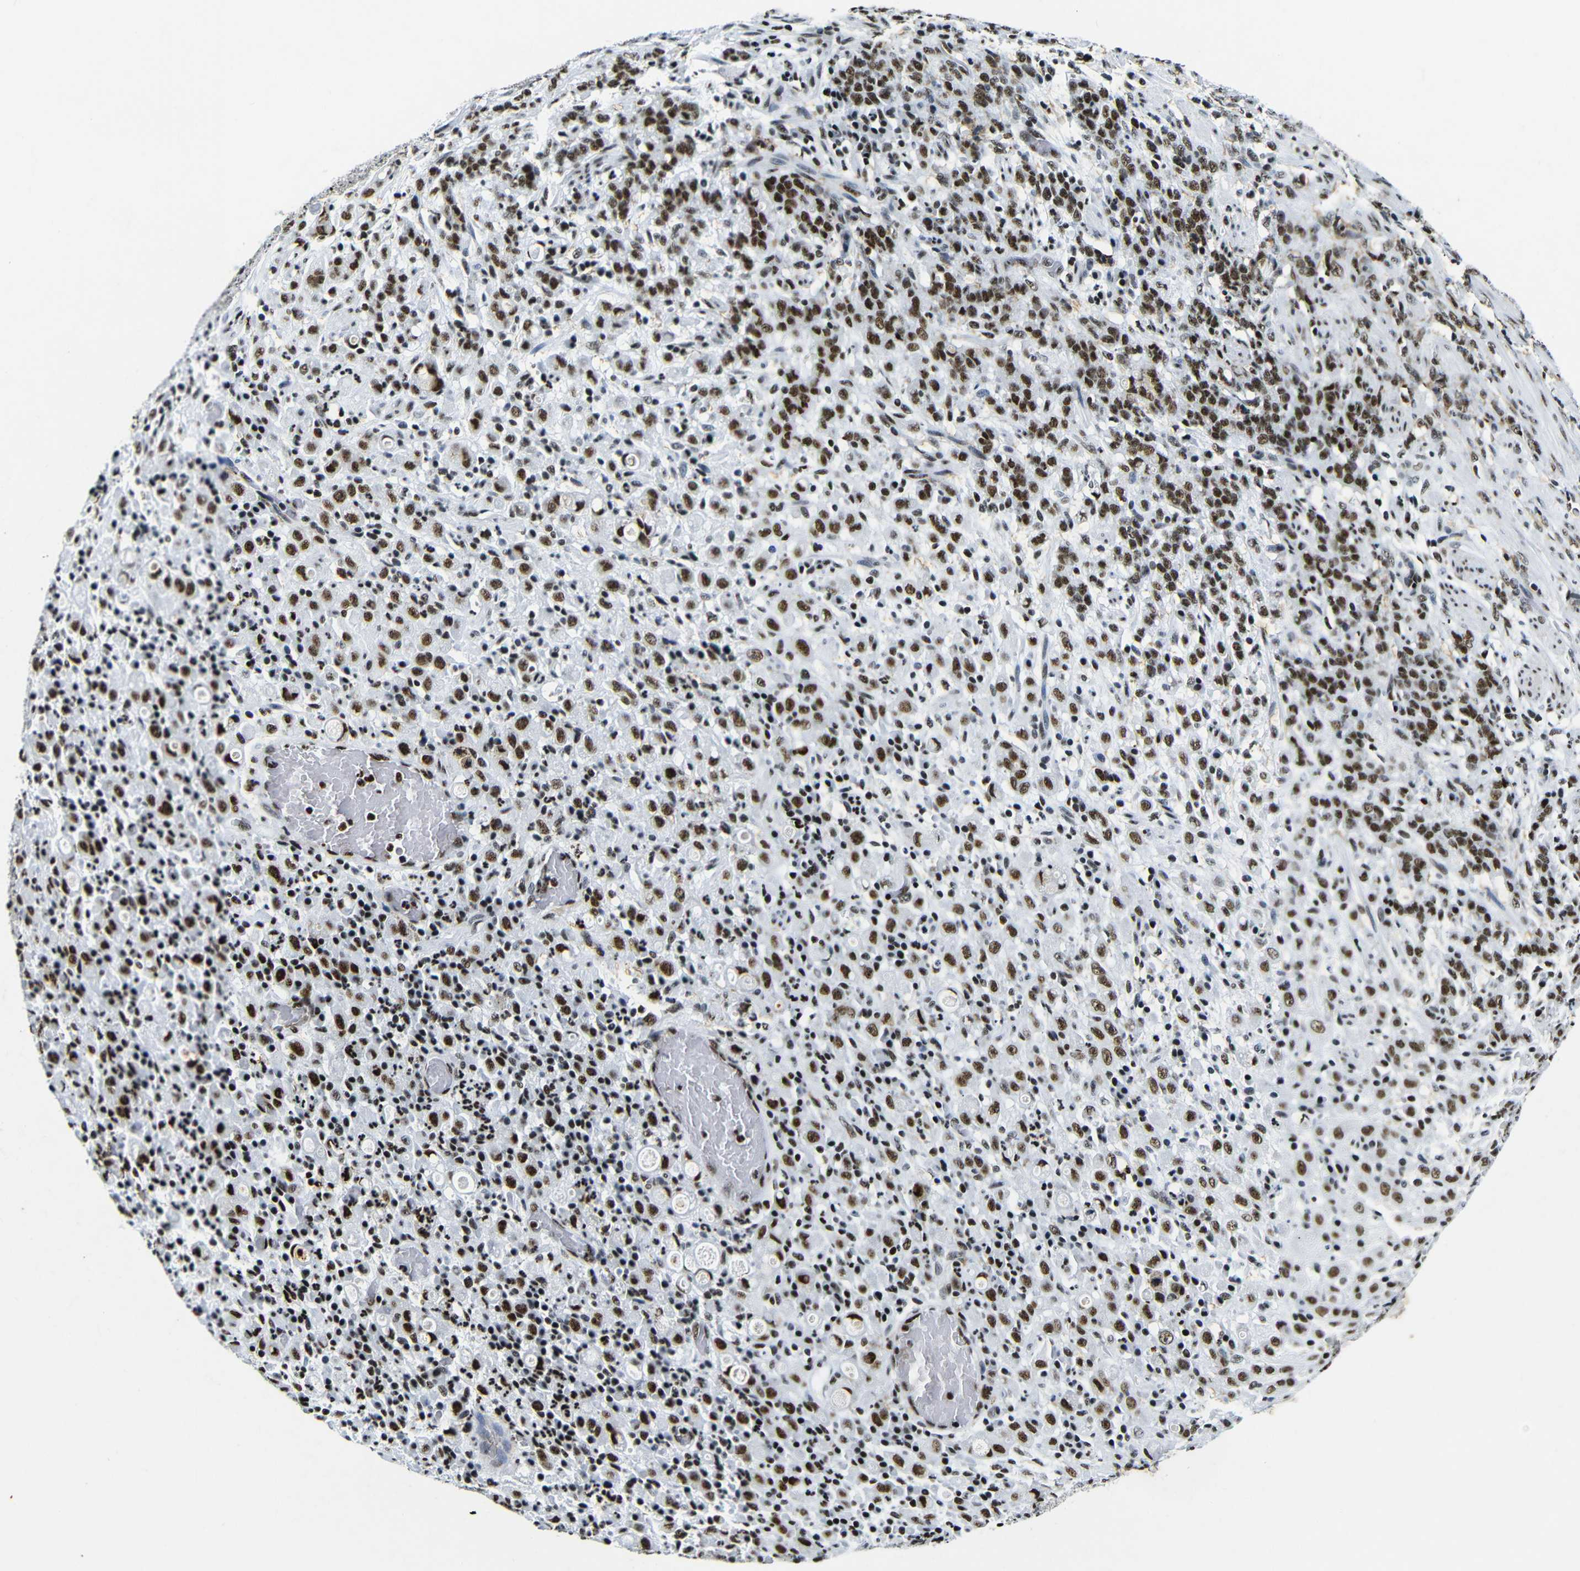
{"staining": {"intensity": "strong", "quantity": ">75%", "location": "nuclear"}, "tissue": "stomach cancer", "cell_type": "Tumor cells", "image_type": "cancer", "snomed": [{"axis": "morphology", "description": "Adenocarcinoma, NOS"}, {"axis": "topography", "description": "Stomach, lower"}], "caption": "Tumor cells demonstrate strong nuclear staining in about >75% of cells in stomach cancer (adenocarcinoma).", "gene": "SRSF1", "patient": {"sex": "male", "age": 88}}